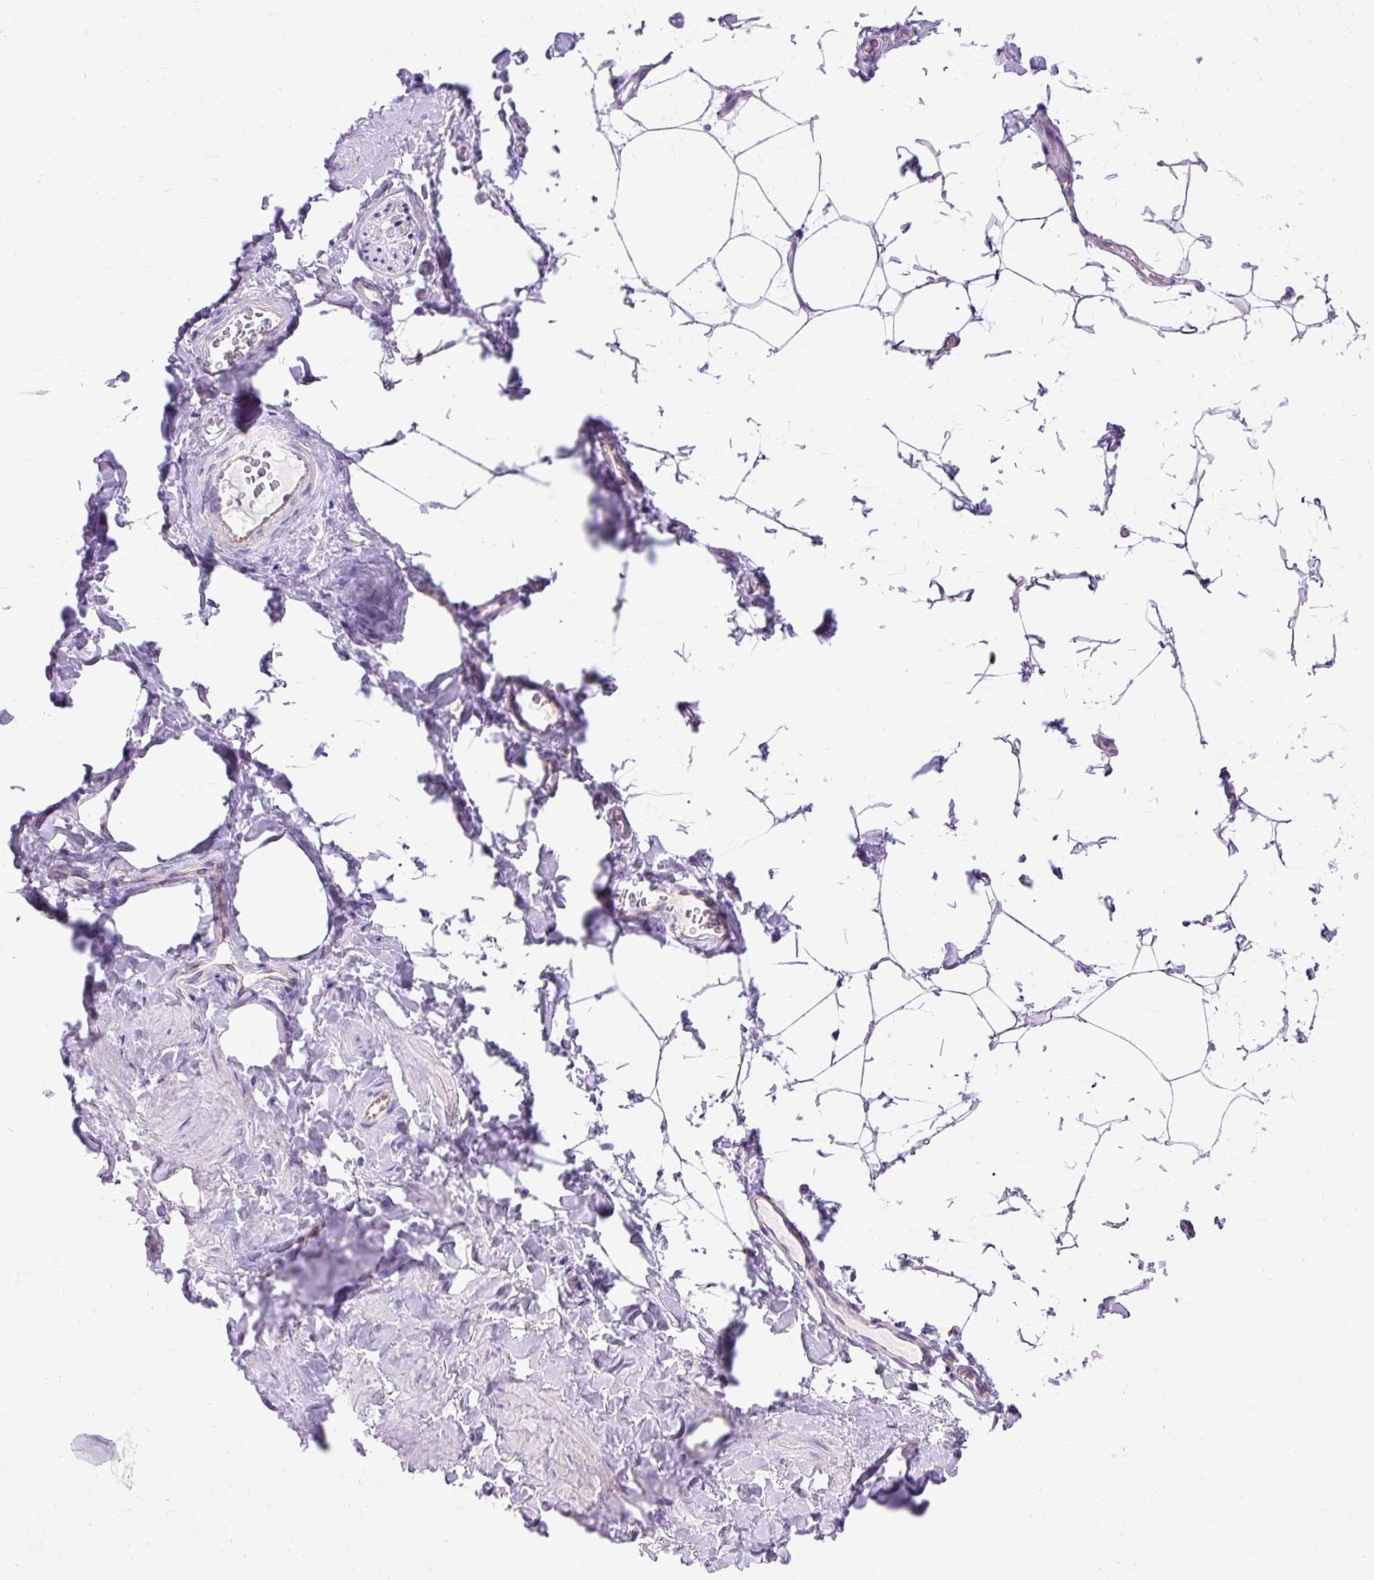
{"staining": {"intensity": "negative", "quantity": "none", "location": "none"}, "tissue": "adipose tissue", "cell_type": "Adipocytes", "image_type": "normal", "snomed": [{"axis": "morphology", "description": "Normal tissue, NOS"}, {"axis": "topography", "description": "Vascular tissue"}, {"axis": "topography", "description": "Peripheral nerve tissue"}], "caption": "A micrograph of human adipose tissue is negative for staining in adipocytes. (IHC, brightfield microscopy, high magnification).", "gene": "MYO6", "patient": {"sex": "male", "age": 41}}